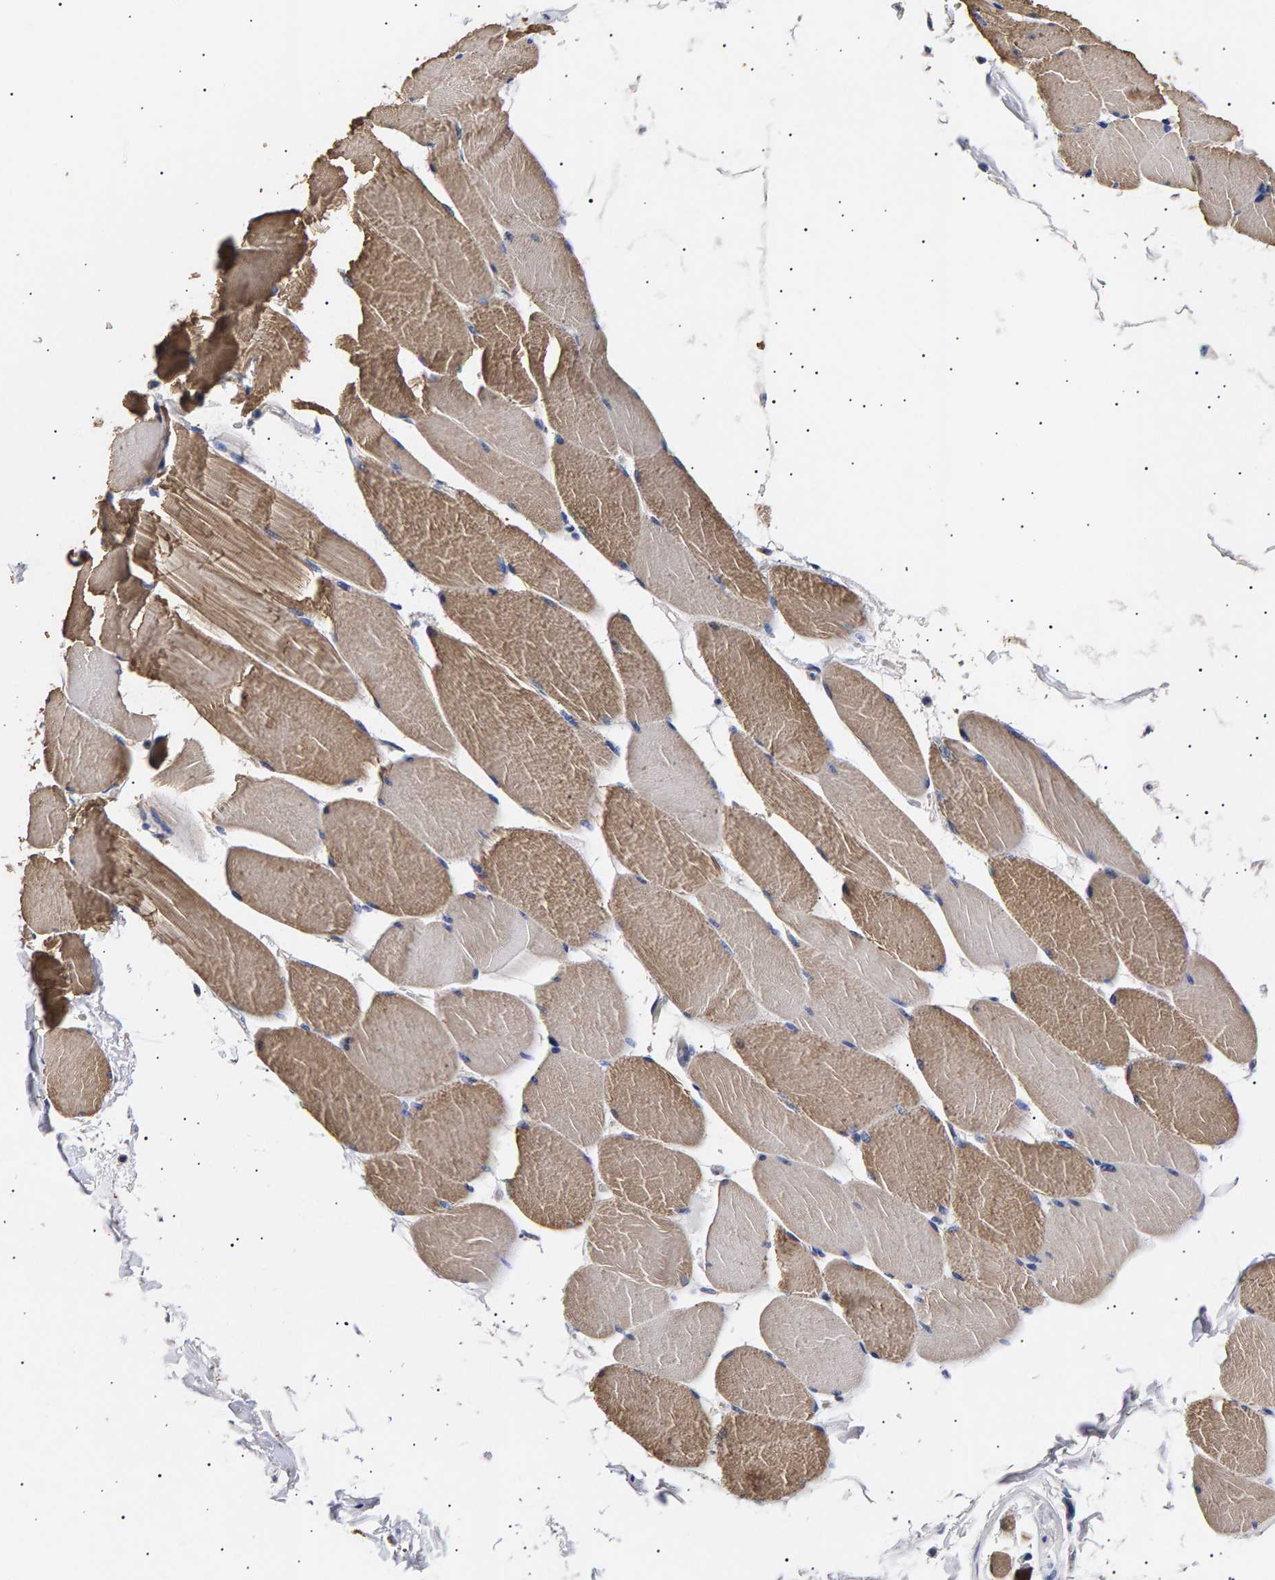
{"staining": {"intensity": "moderate", "quantity": ">75%", "location": "cytoplasmic/membranous"}, "tissue": "skeletal muscle", "cell_type": "Myocytes", "image_type": "normal", "snomed": [{"axis": "morphology", "description": "Normal tissue, NOS"}, {"axis": "topography", "description": "Skeletal muscle"}], "caption": "IHC image of benign human skeletal muscle stained for a protein (brown), which displays medium levels of moderate cytoplasmic/membranous positivity in about >75% of myocytes.", "gene": "ANKRD40", "patient": {"sex": "male", "age": 62}}